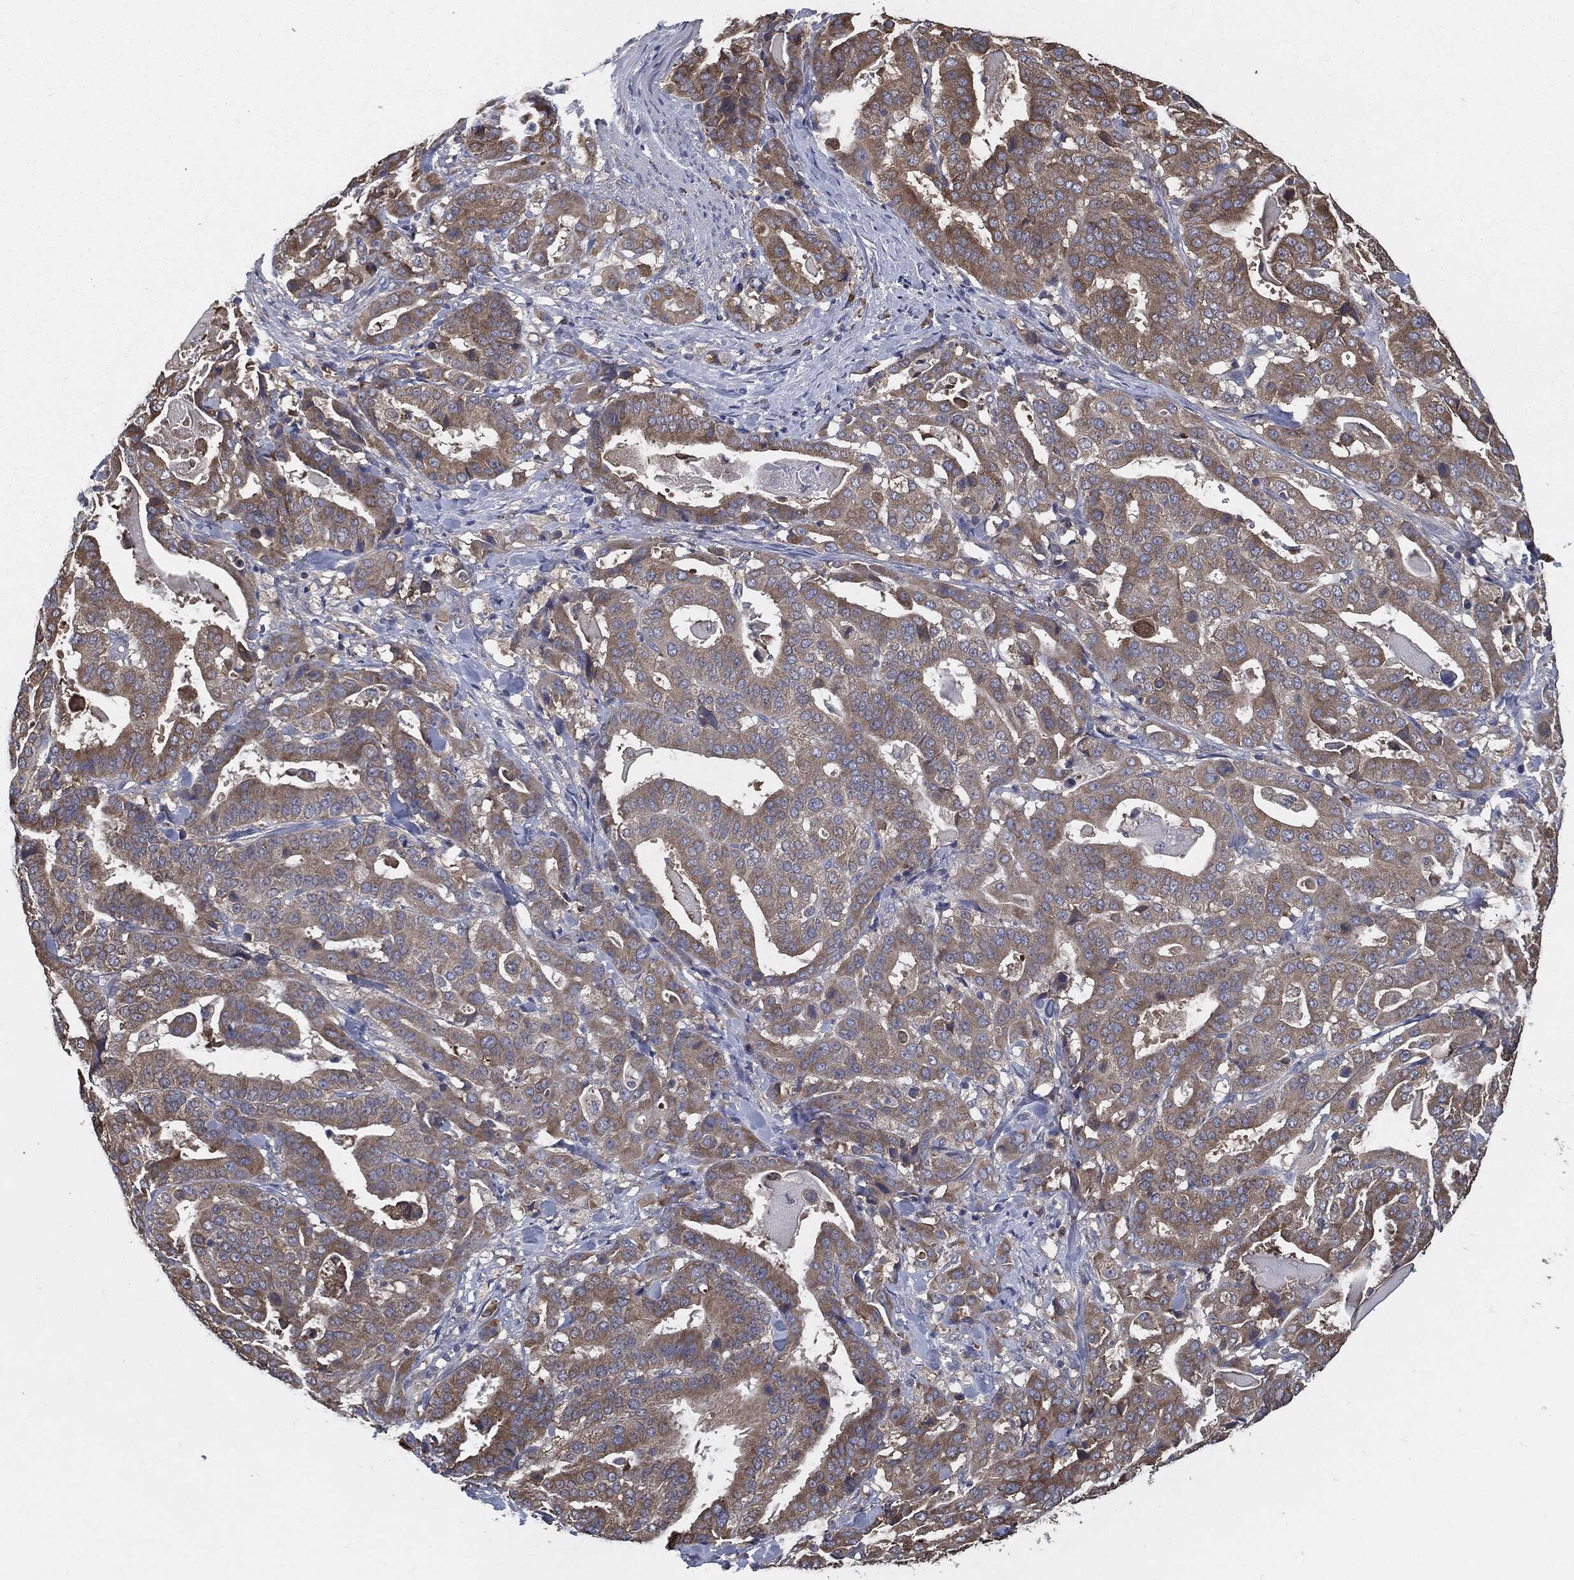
{"staining": {"intensity": "moderate", "quantity": "25%-75%", "location": "cytoplasmic/membranous"}, "tissue": "stomach cancer", "cell_type": "Tumor cells", "image_type": "cancer", "snomed": [{"axis": "morphology", "description": "Adenocarcinoma, NOS"}, {"axis": "topography", "description": "Stomach"}], "caption": "High-magnification brightfield microscopy of adenocarcinoma (stomach) stained with DAB (3,3'-diaminobenzidine) (brown) and counterstained with hematoxylin (blue). tumor cells exhibit moderate cytoplasmic/membranous positivity is present in approximately25%-75% of cells.", "gene": "PRDX4", "patient": {"sex": "male", "age": 48}}